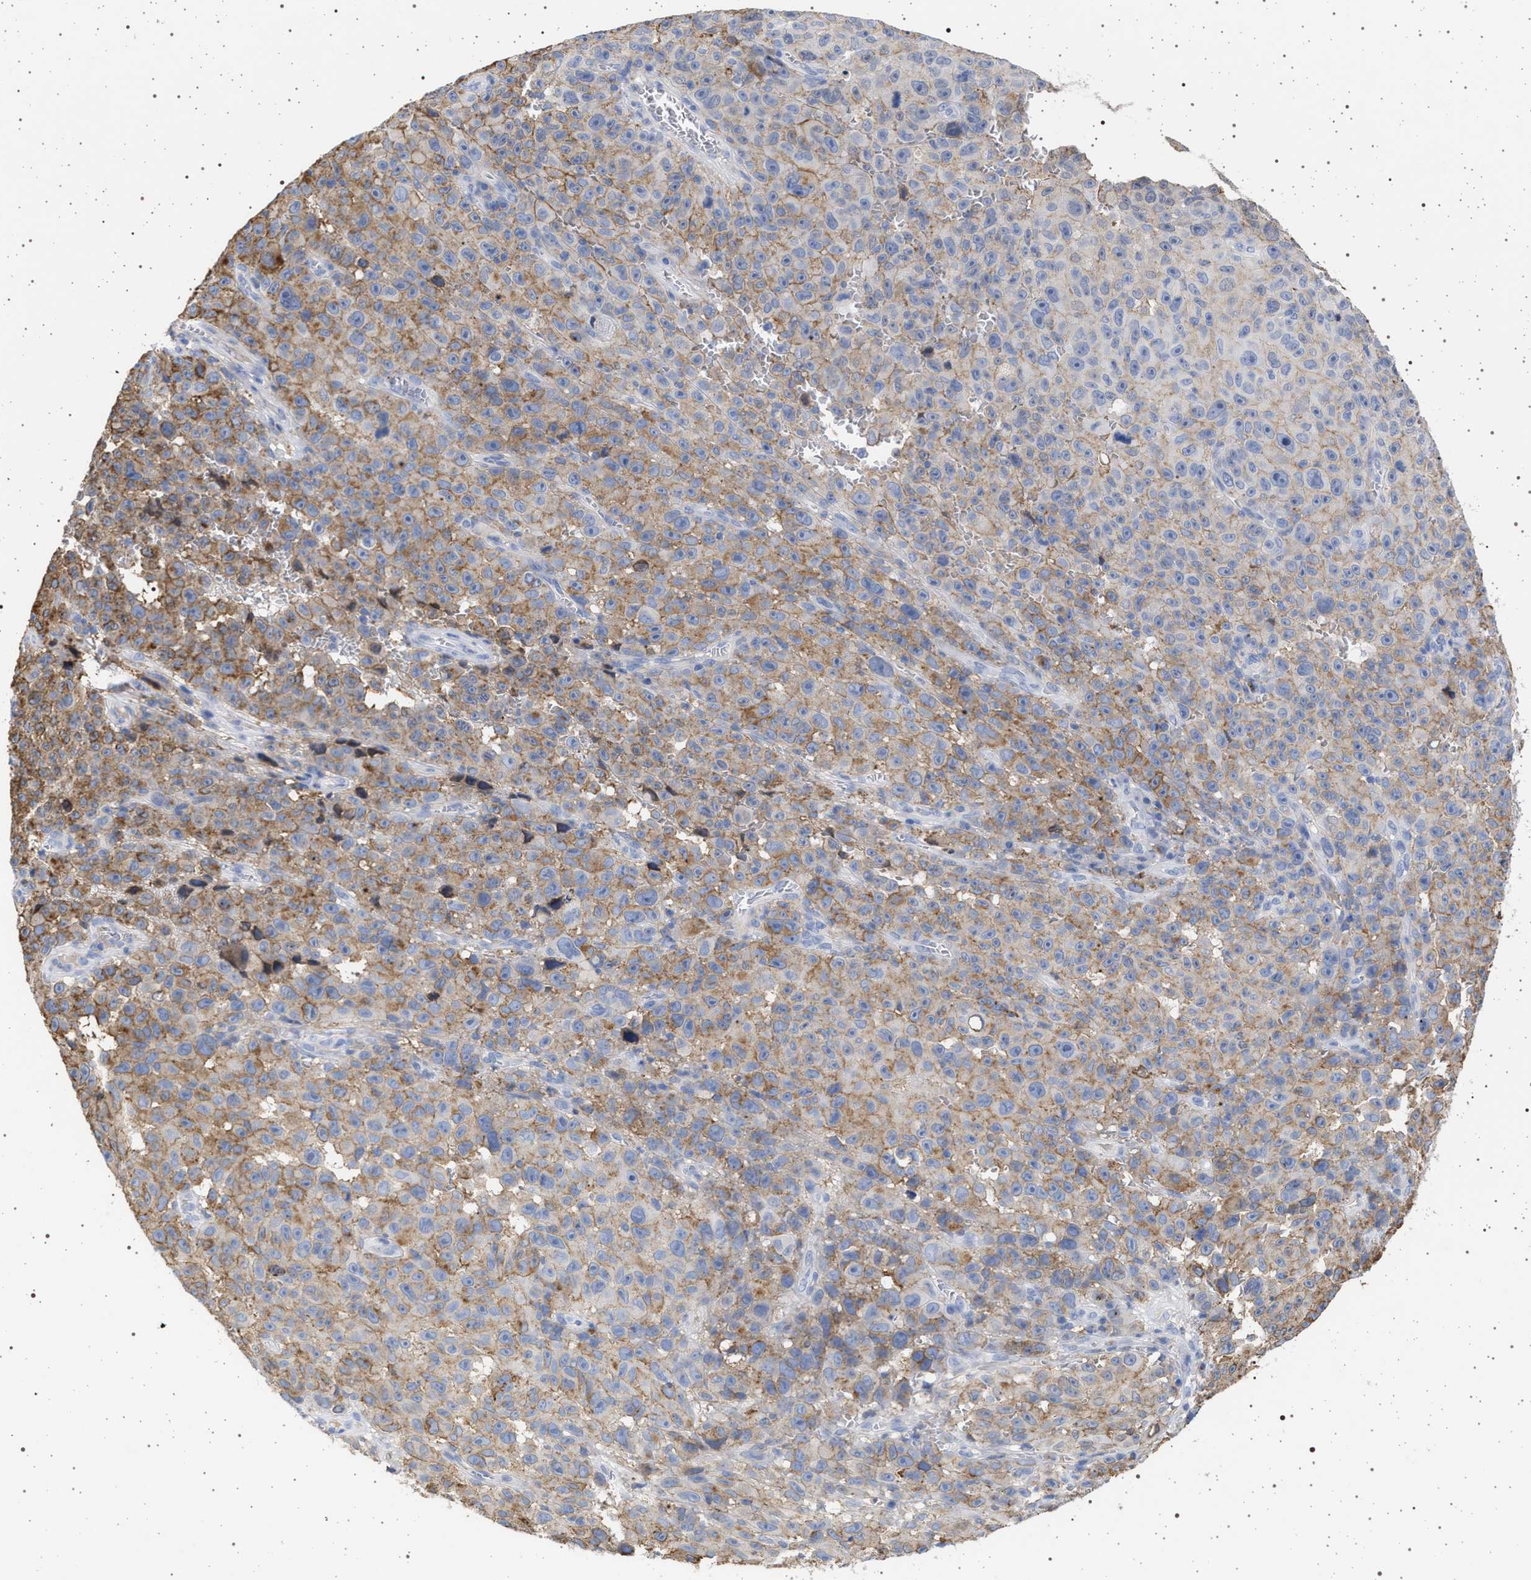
{"staining": {"intensity": "weak", "quantity": ">75%", "location": "cytoplasmic/membranous"}, "tissue": "melanoma", "cell_type": "Tumor cells", "image_type": "cancer", "snomed": [{"axis": "morphology", "description": "Malignant melanoma, NOS"}, {"axis": "topography", "description": "Skin"}], "caption": "An IHC photomicrograph of tumor tissue is shown. Protein staining in brown highlights weak cytoplasmic/membranous positivity in melanoma within tumor cells.", "gene": "PLG", "patient": {"sex": "female", "age": 82}}